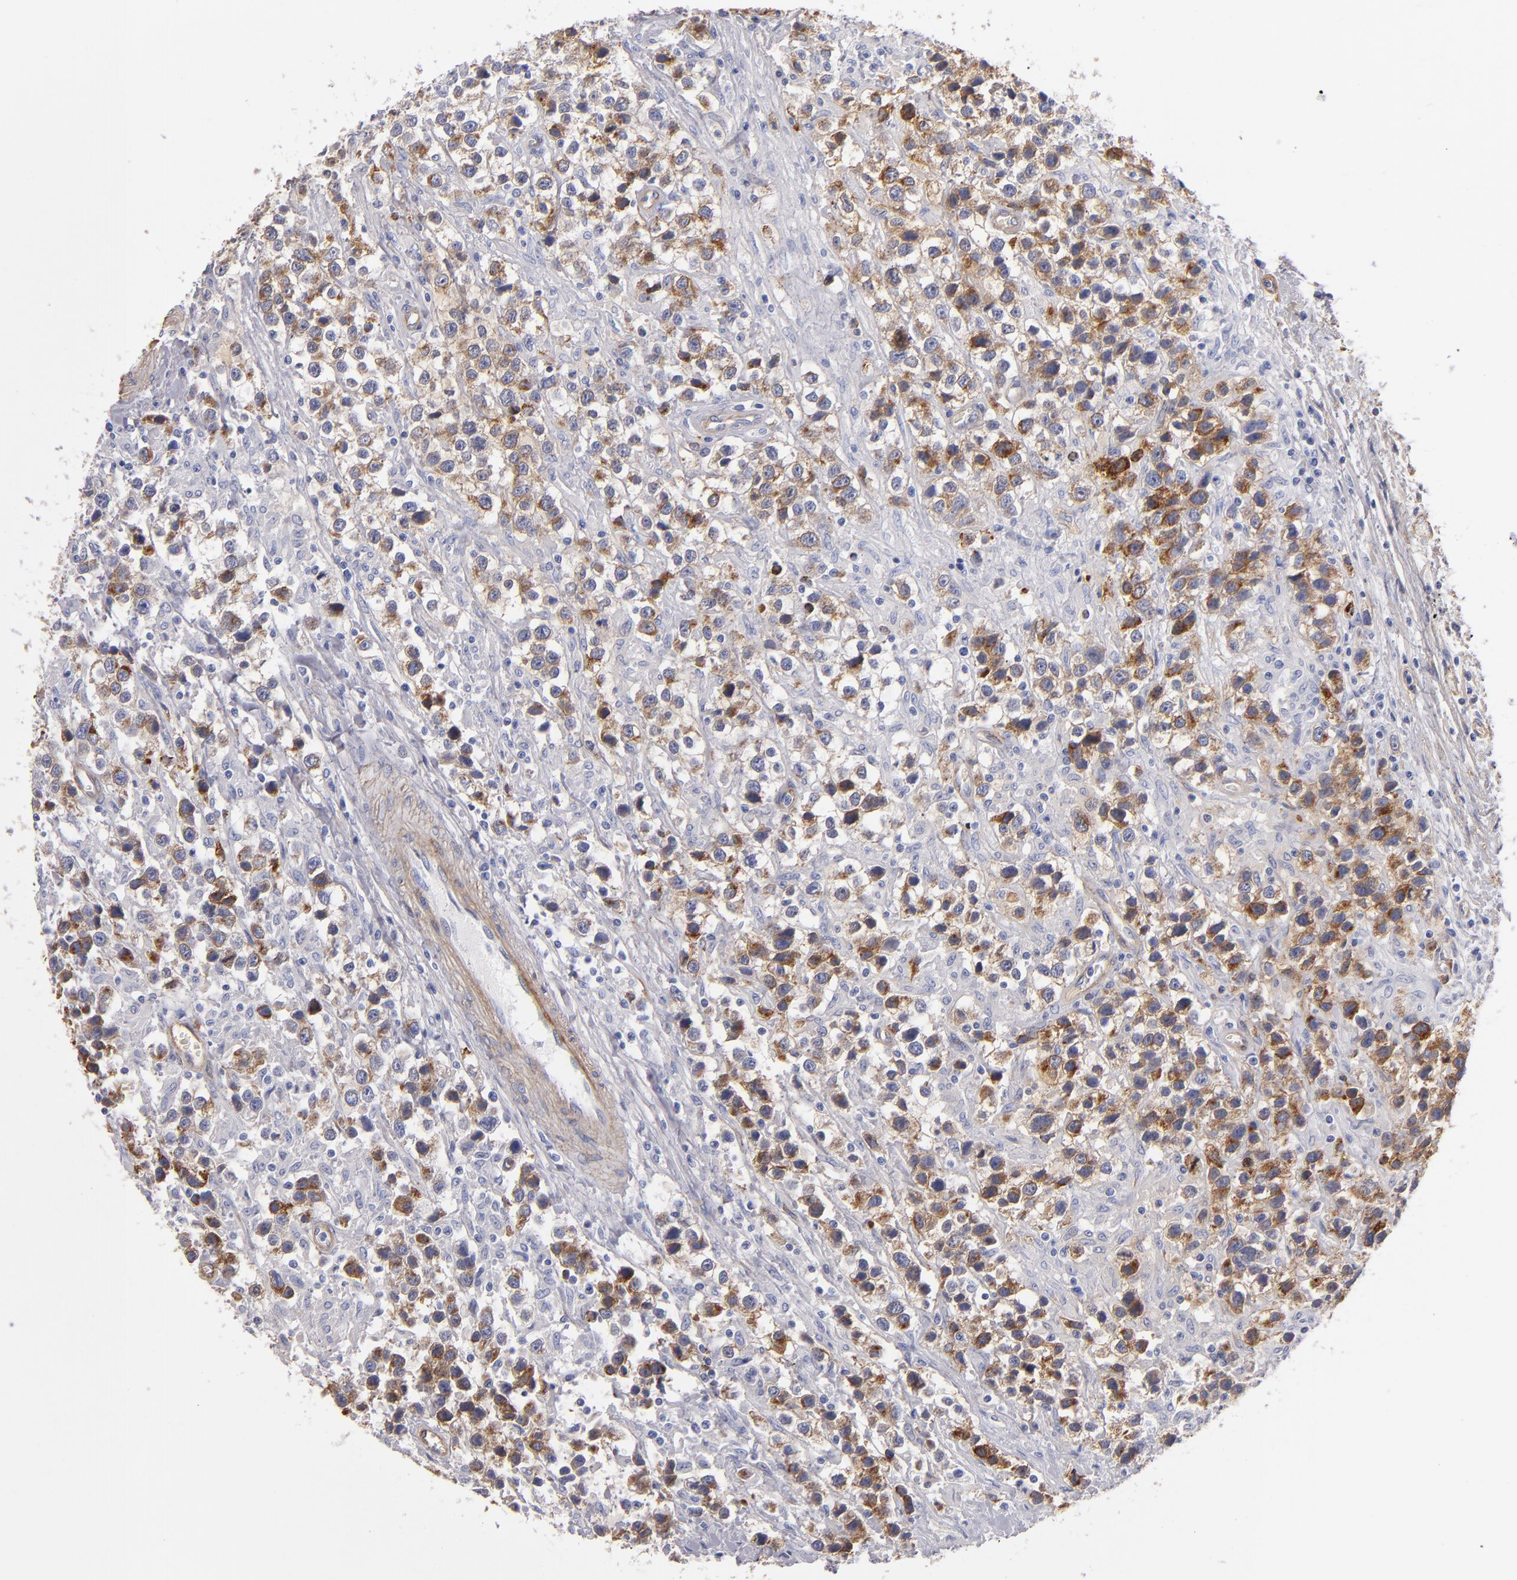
{"staining": {"intensity": "moderate", "quantity": "25%-75%", "location": "cytoplasmic/membranous"}, "tissue": "testis cancer", "cell_type": "Tumor cells", "image_type": "cancer", "snomed": [{"axis": "morphology", "description": "Seminoma, NOS"}, {"axis": "topography", "description": "Testis"}], "caption": "Brown immunohistochemical staining in testis cancer (seminoma) shows moderate cytoplasmic/membranous staining in about 25%-75% of tumor cells.", "gene": "LAMC1", "patient": {"sex": "male", "age": 43}}